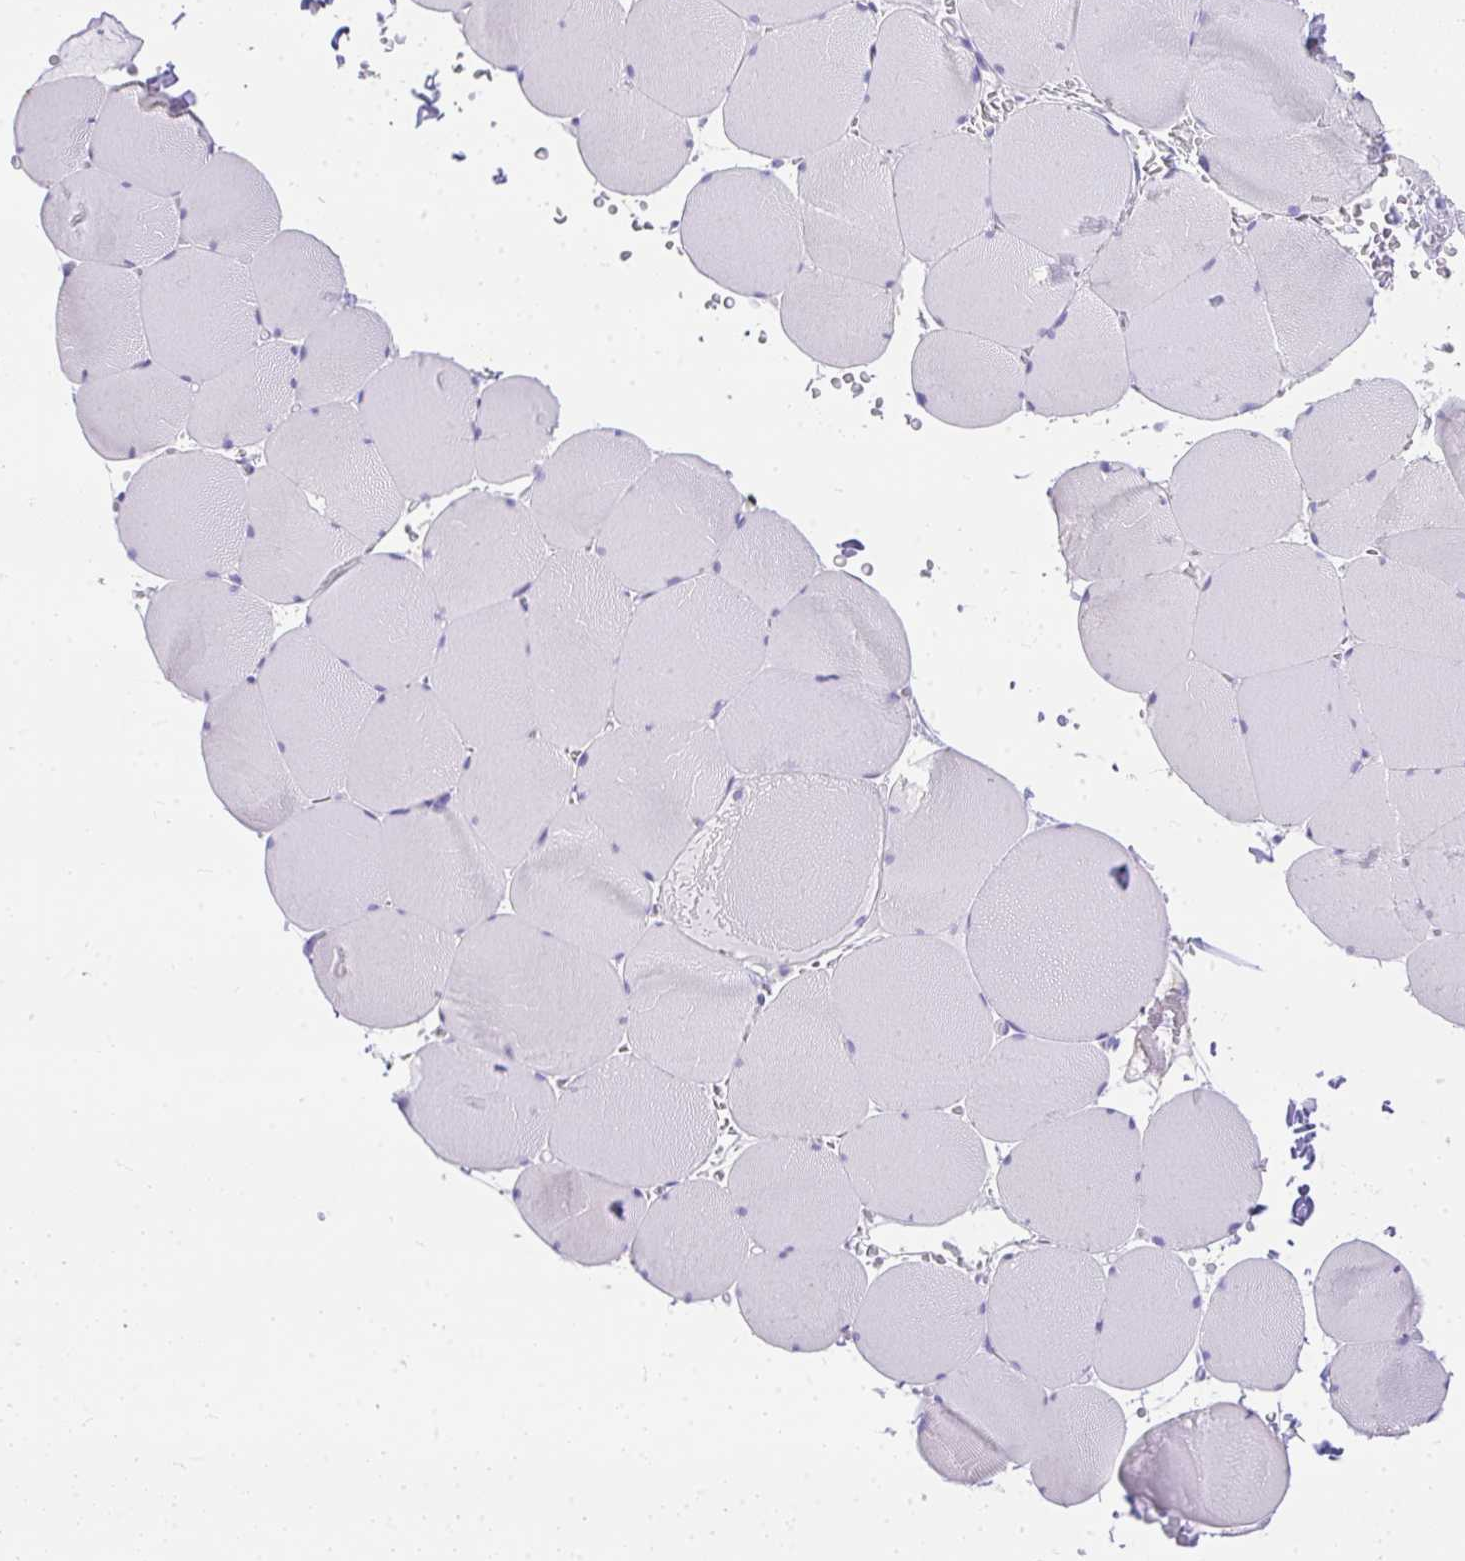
{"staining": {"intensity": "negative", "quantity": "none", "location": "none"}, "tissue": "skeletal muscle", "cell_type": "Myocytes", "image_type": "normal", "snomed": [{"axis": "morphology", "description": "Normal tissue, NOS"}, {"axis": "topography", "description": "Skeletal muscle"}, {"axis": "topography", "description": "Head-Neck"}], "caption": "Immunohistochemical staining of normal human skeletal muscle displays no significant staining in myocytes.", "gene": "AVIL", "patient": {"sex": "male", "age": 66}}